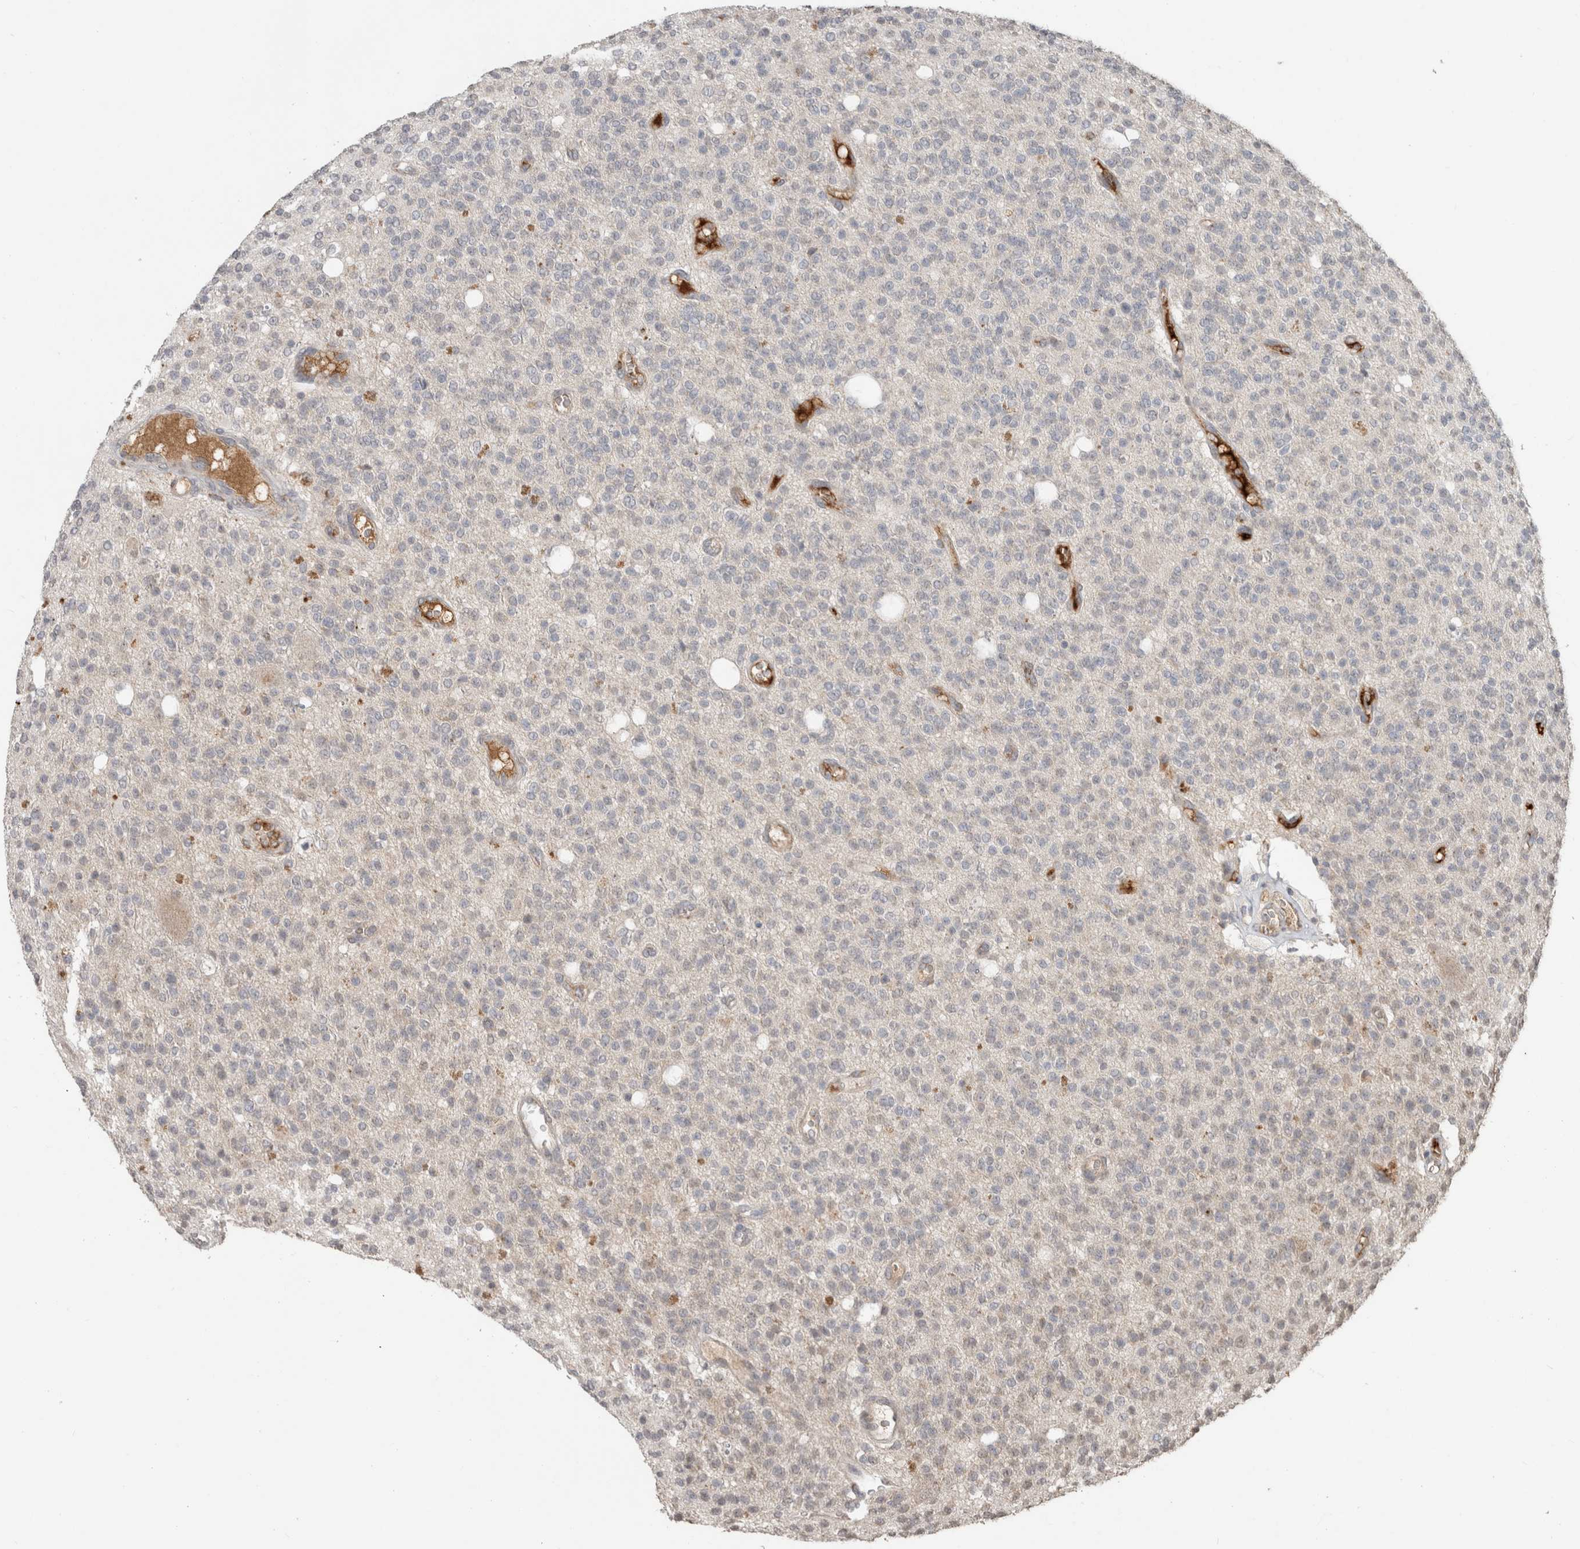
{"staining": {"intensity": "negative", "quantity": "none", "location": "none"}, "tissue": "glioma", "cell_type": "Tumor cells", "image_type": "cancer", "snomed": [{"axis": "morphology", "description": "Glioma, malignant, High grade"}, {"axis": "topography", "description": "Brain"}], "caption": "Immunohistochemistry (IHC) histopathology image of neoplastic tissue: high-grade glioma (malignant) stained with DAB (3,3'-diaminobenzidine) displays no significant protein staining in tumor cells.", "gene": "FAM3A", "patient": {"sex": "male", "age": 34}}